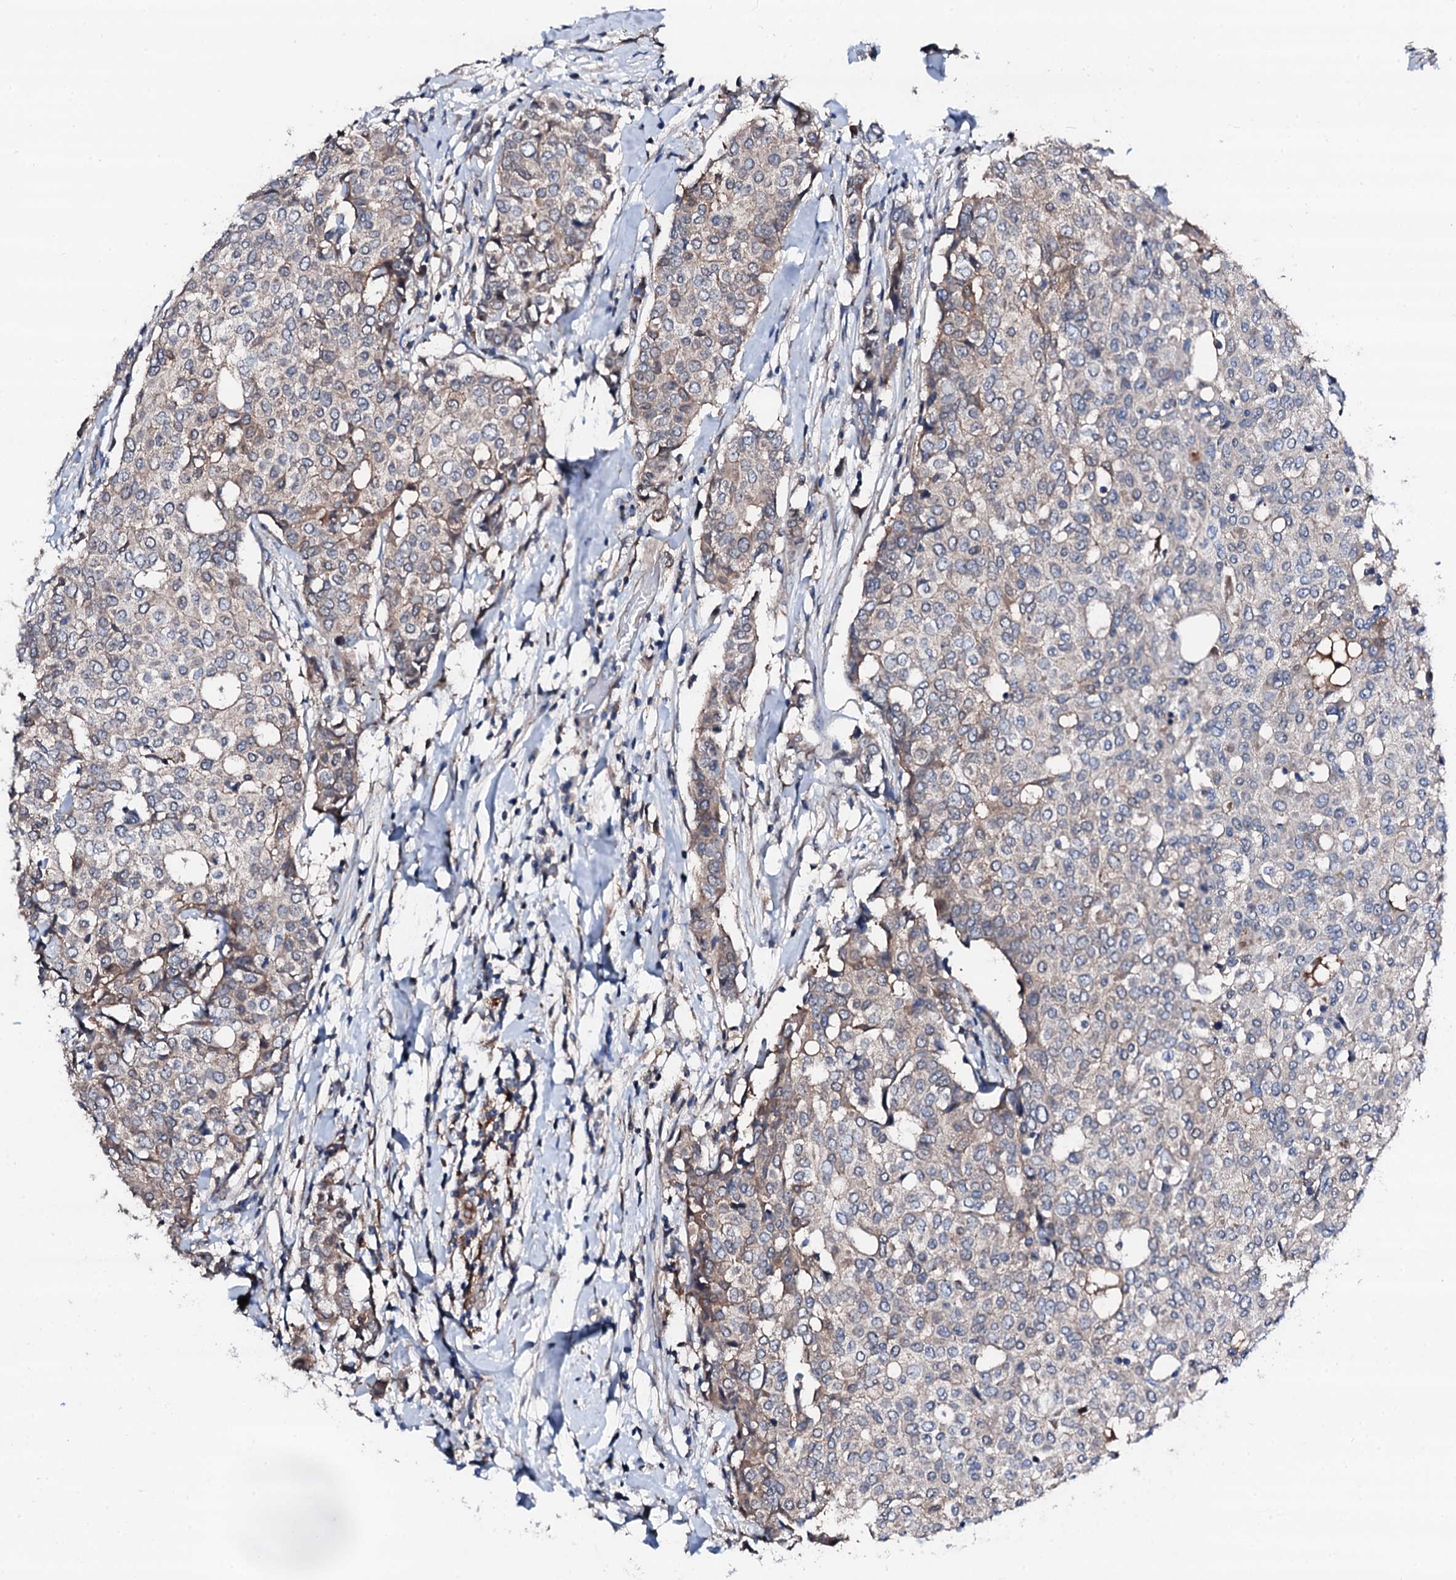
{"staining": {"intensity": "weak", "quantity": "<25%", "location": "cytoplasmic/membranous"}, "tissue": "breast cancer", "cell_type": "Tumor cells", "image_type": "cancer", "snomed": [{"axis": "morphology", "description": "Lobular carcinoma"}, {"axis": "topography", "description": "Breast"}], "caption": "A histopathology image of breast cancer (lobular carcinoma) stained for a protein displays no brown staining in tumor cells. Nuclei are stained in blue.", "gene": "TRAFD1", "patient": {"sex": "female", "age": 51}}